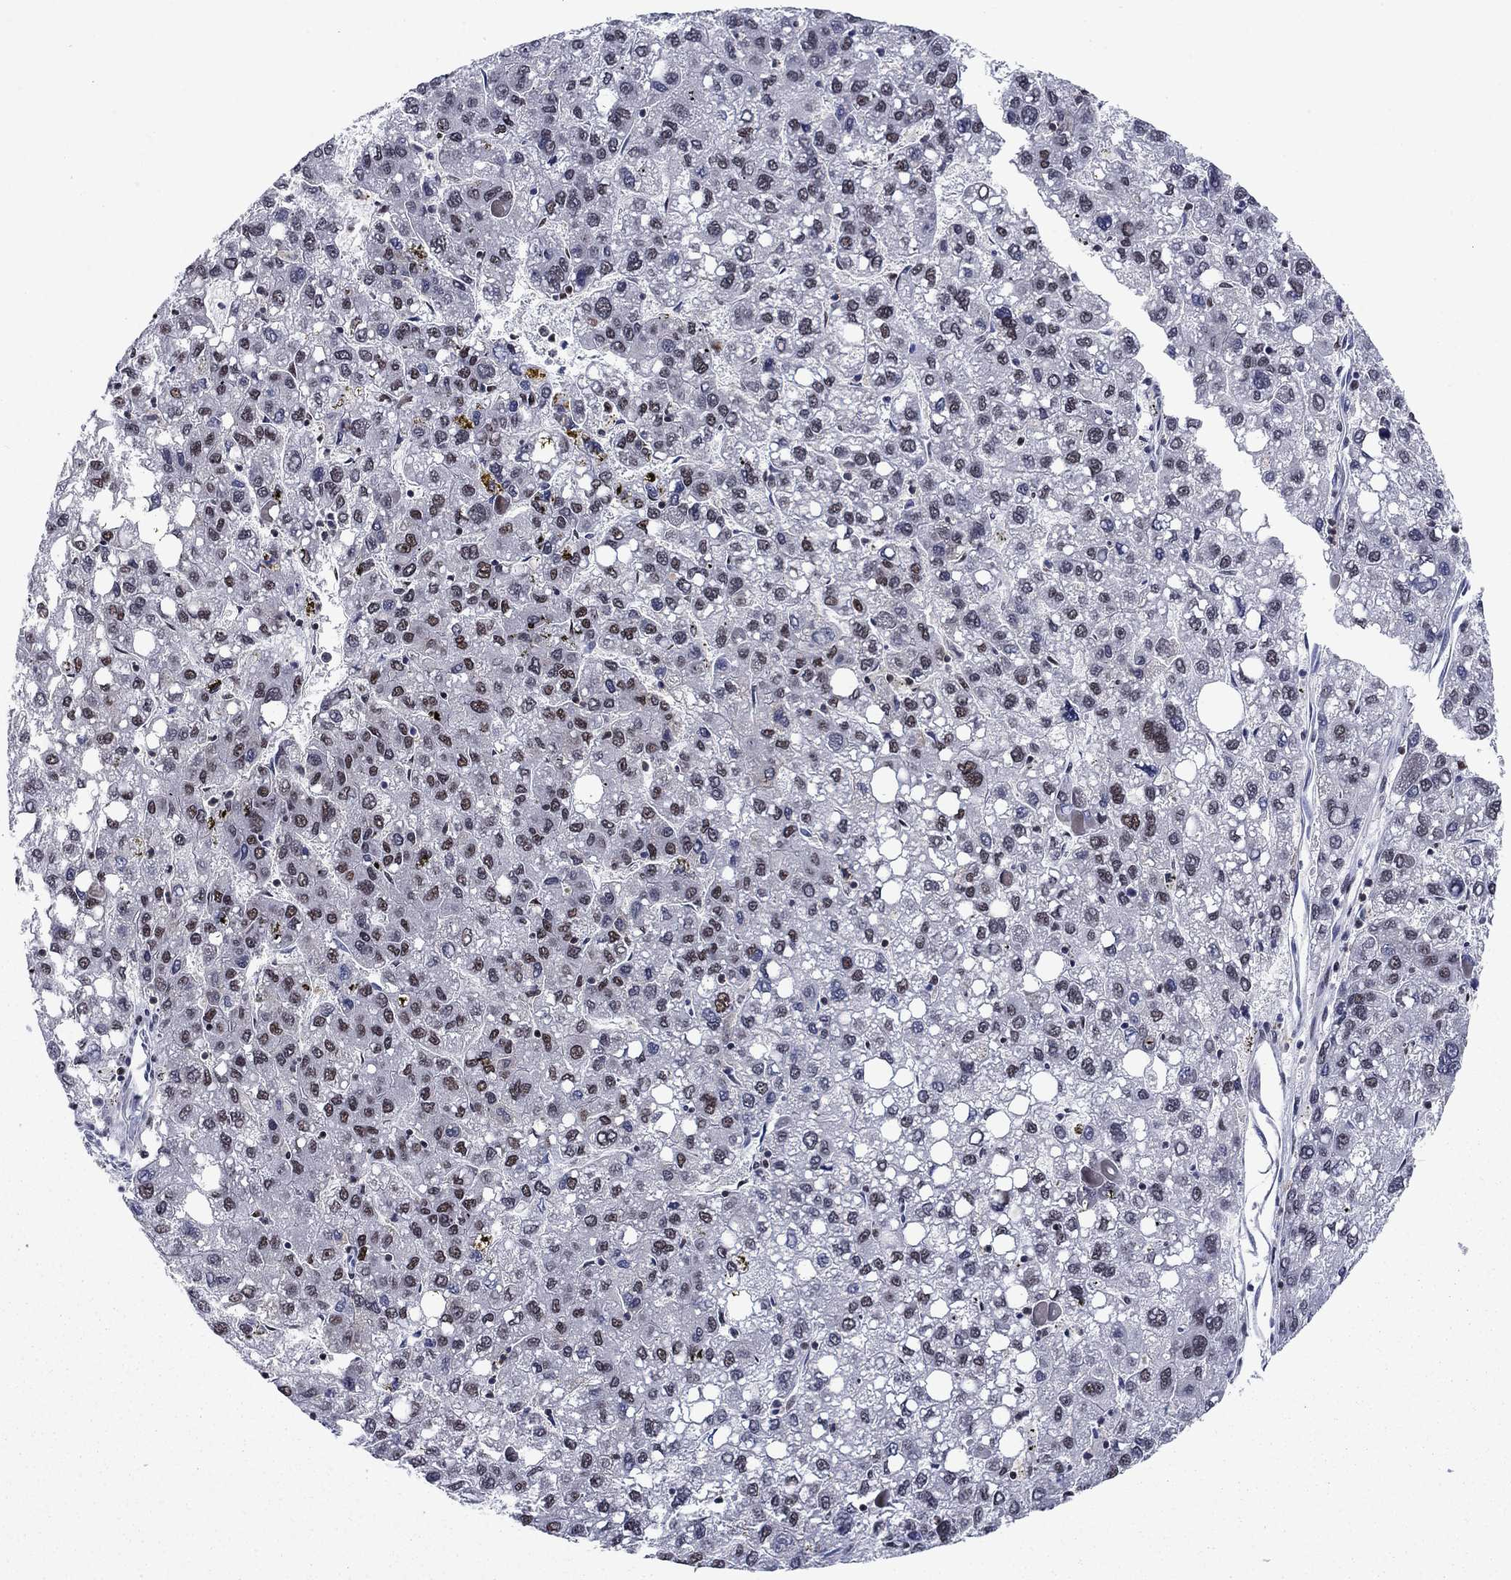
{"staining": {"intensity": "strong", "quantity": "<25%", "location": "nuclear"}, "tissue": "liver cancer", "cell_type": "Tumor cells", "image_type": "cancer", "snomed": [{"axis": "morphology", "description": "Carcinoma, Hepatocellular, NOS"}, {"axis": "topography", "description": "Liver"}], "caption": "Liver hepatocellular carcinoma stained with a brown dye reveals strong nuclear positive positivity in about <25% of tumor cells.", "gene": "RPRD1B", "patient": {"sex": "female", "age": 82}}